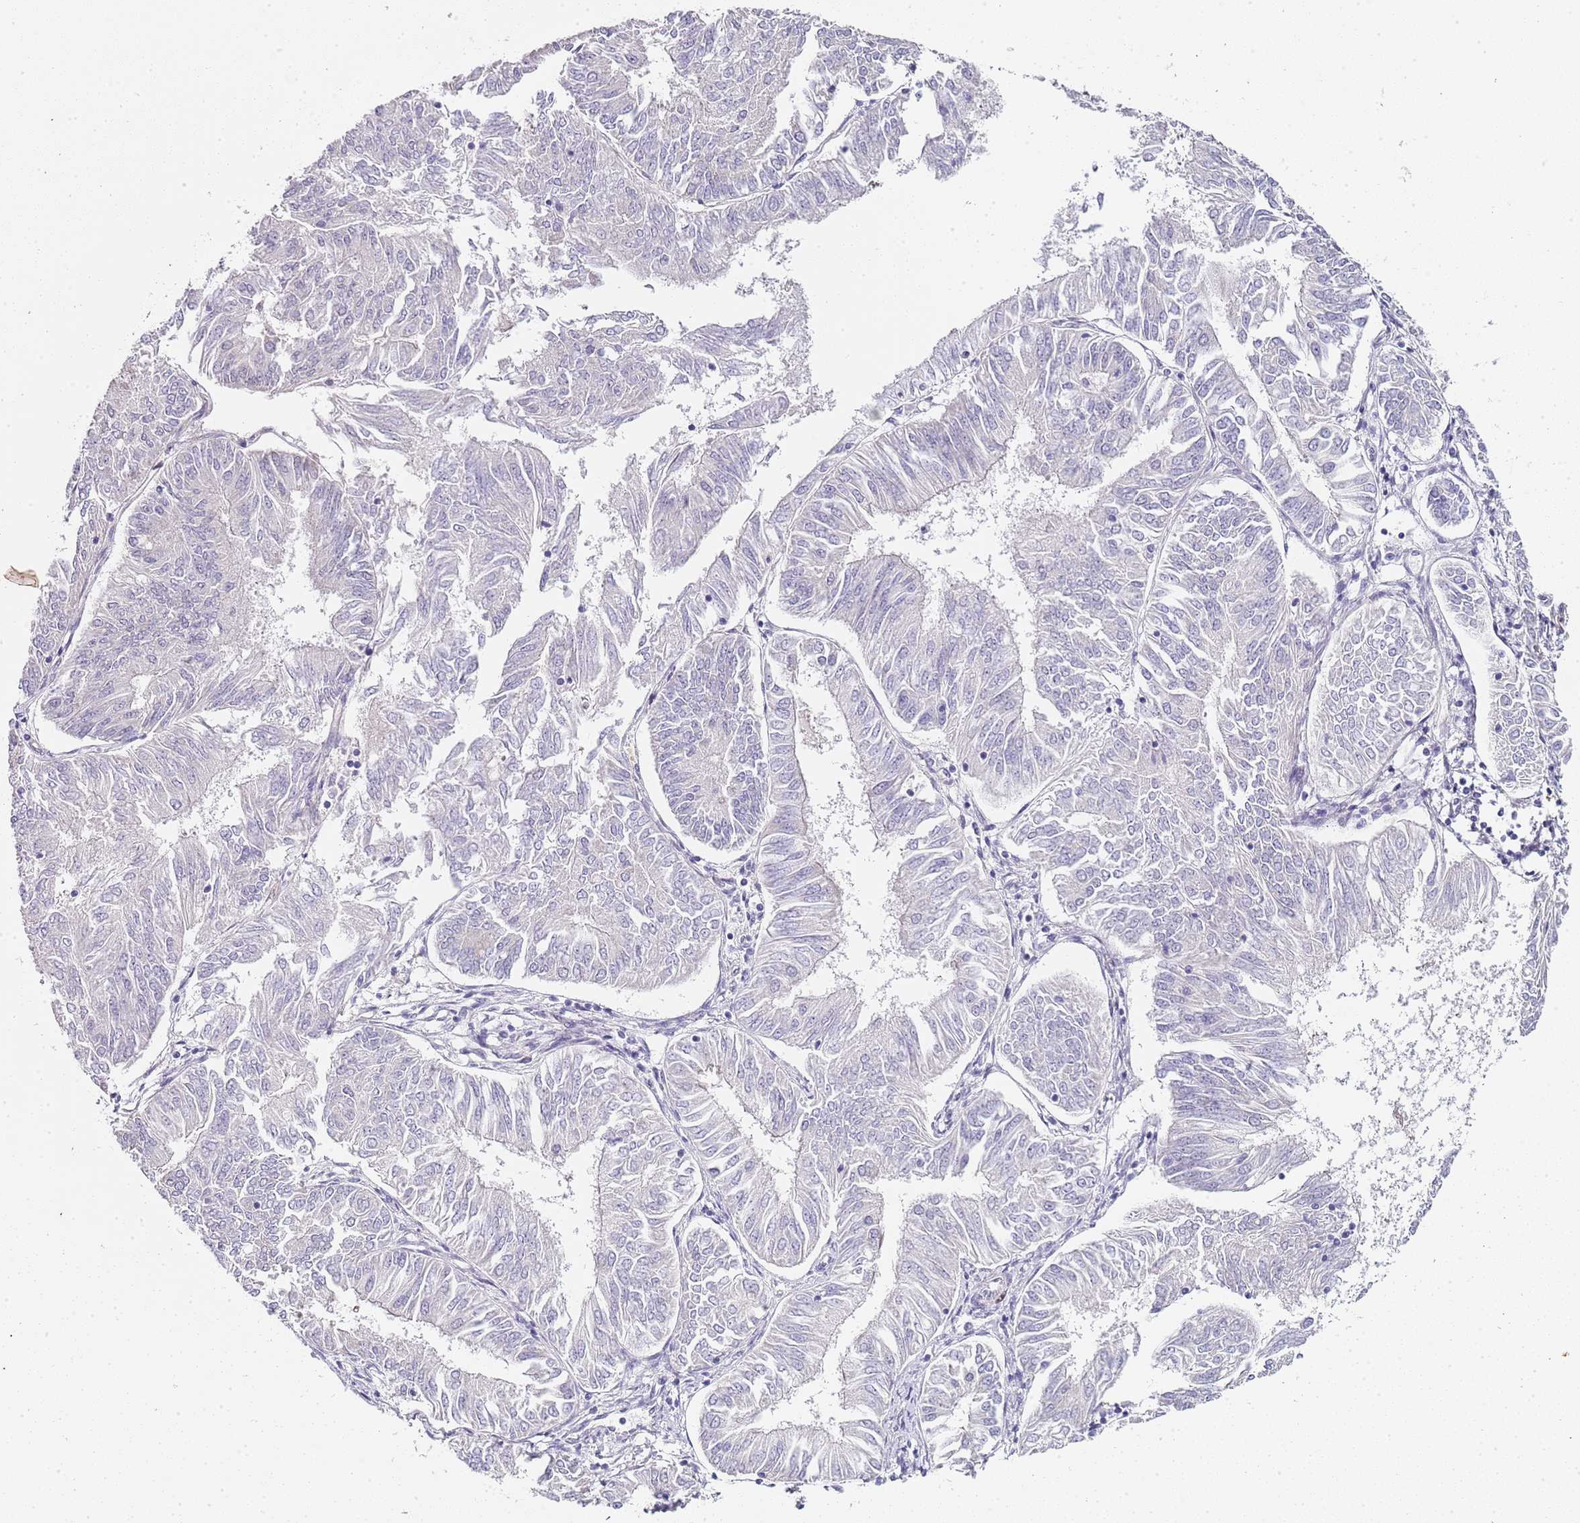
{"staining": {"intensity": "negative", "quantity": "none", "location": "none"}, "tissue": "endometrial cancer", "cell_type": "Tumor cells", "image_type": "cancer", "snomed": [{"axis": "morphology", "description": "Adenocarcinoma, NOS"}, {"axis": "topography", "description": "Endometrium"}], "caption": "This is an IHC histopathology image of human endometrial cancer. There is no positivity in tumor cells.", "gene": "TBC1D9", "patient": {"sex": "female", "age": 58}}